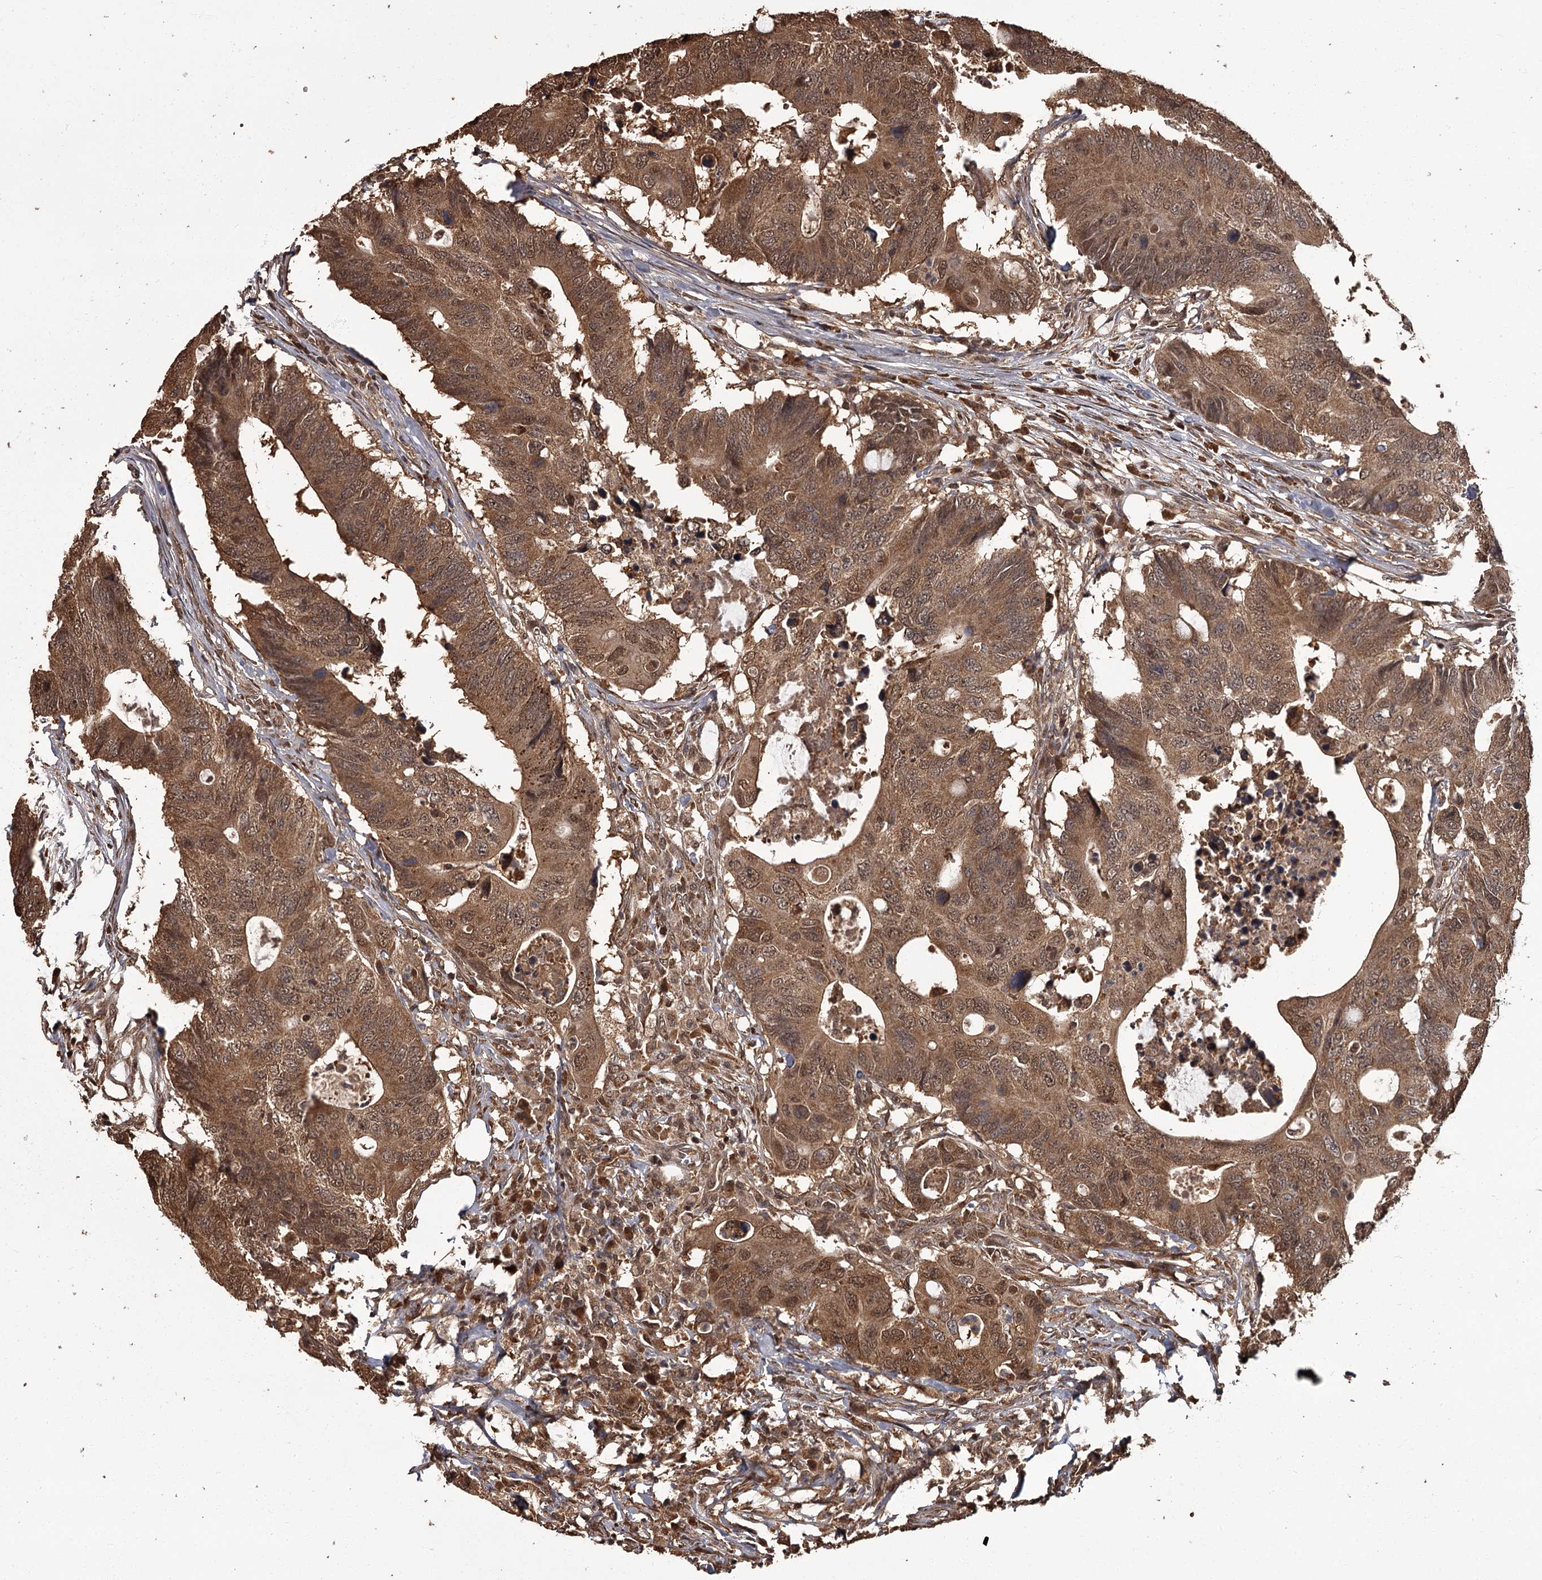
{"staining": {"intensity": "moderate", "quantity": ">75%", "location": "cytoplasmic/membranous,nuclear"}, "tissue": "colorectal cancer", "cell_type": "Tumor cells", "image_type": "cancer", "snomed": [{"axis": "morphology", "description": "Adenocarcinoma, NOS"}, {"axis": "topography", "description": "Colon"}], "caption": "Immunohistochemical staining of human colorectal cancer reveals medium levels of moderate cytoplasmic/membranous and nuclear protein positivity in about >75% of tumor cells.", "gene": "NPRL2", "patient": {"sex": "male", "age": 71}}